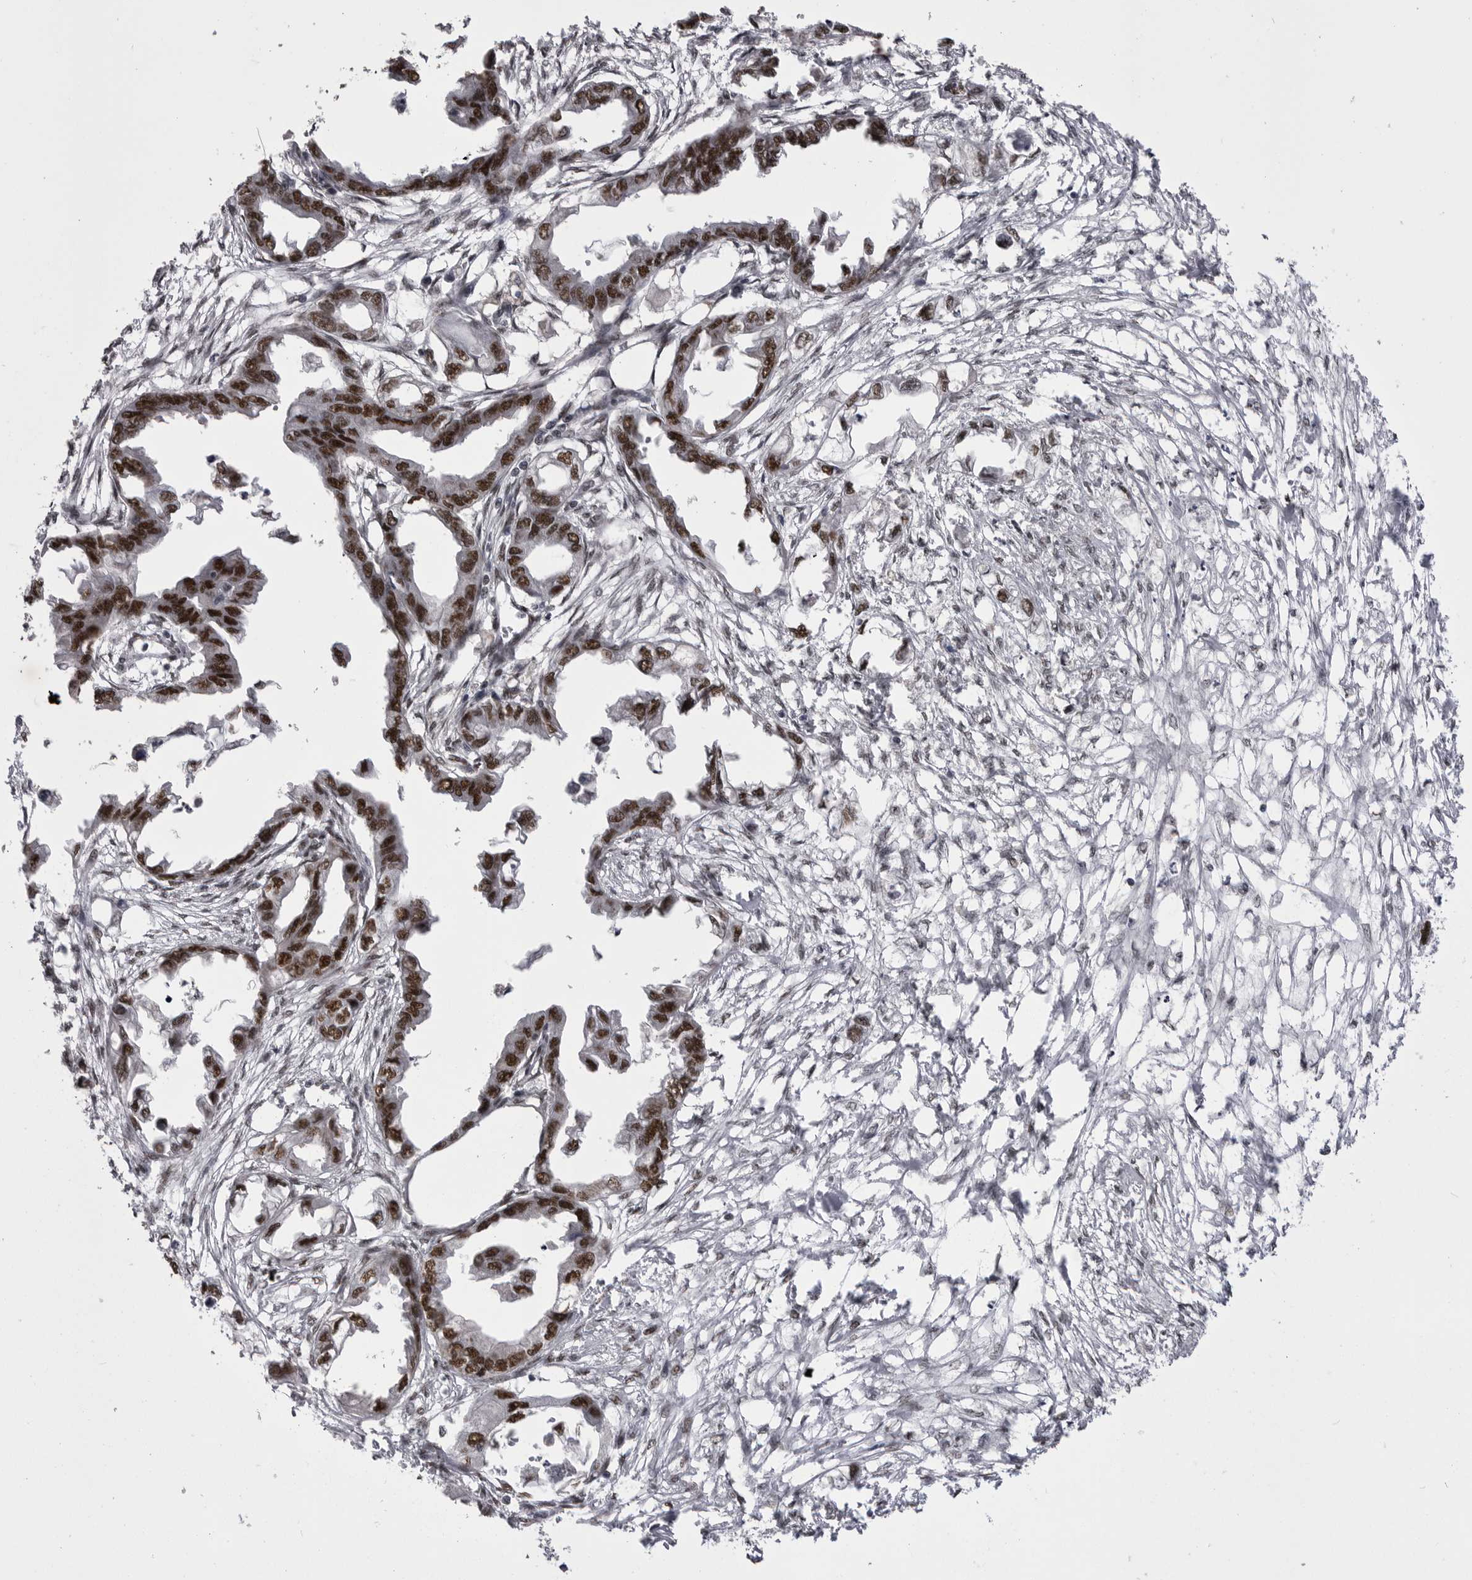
{"staining": {"intensity": "strong", "quantity": ">75%", "location": "nuclear"}, "tissue": "endometrial cancer", "cell_type": "Tumor cells", "image_type": "cancer", "snomed": [{"axis": "morphology", "description": "Adenocarcinoma, NOS"}, {"axis": "morphology", "description": "Adenocarcinoma, metastatic, NOS"}, {"axis": "topography", "description": "Adipose tissue"}, {"axis": "topography", "description": "Endometrium"}], "caption": "Protein staining reveals strong nuclear expression in approximately >75% of tumor cells in endometrial adenocarcinoma.", "gene": "MEPCE", "patient": {"sex": "female", "age": 67}}